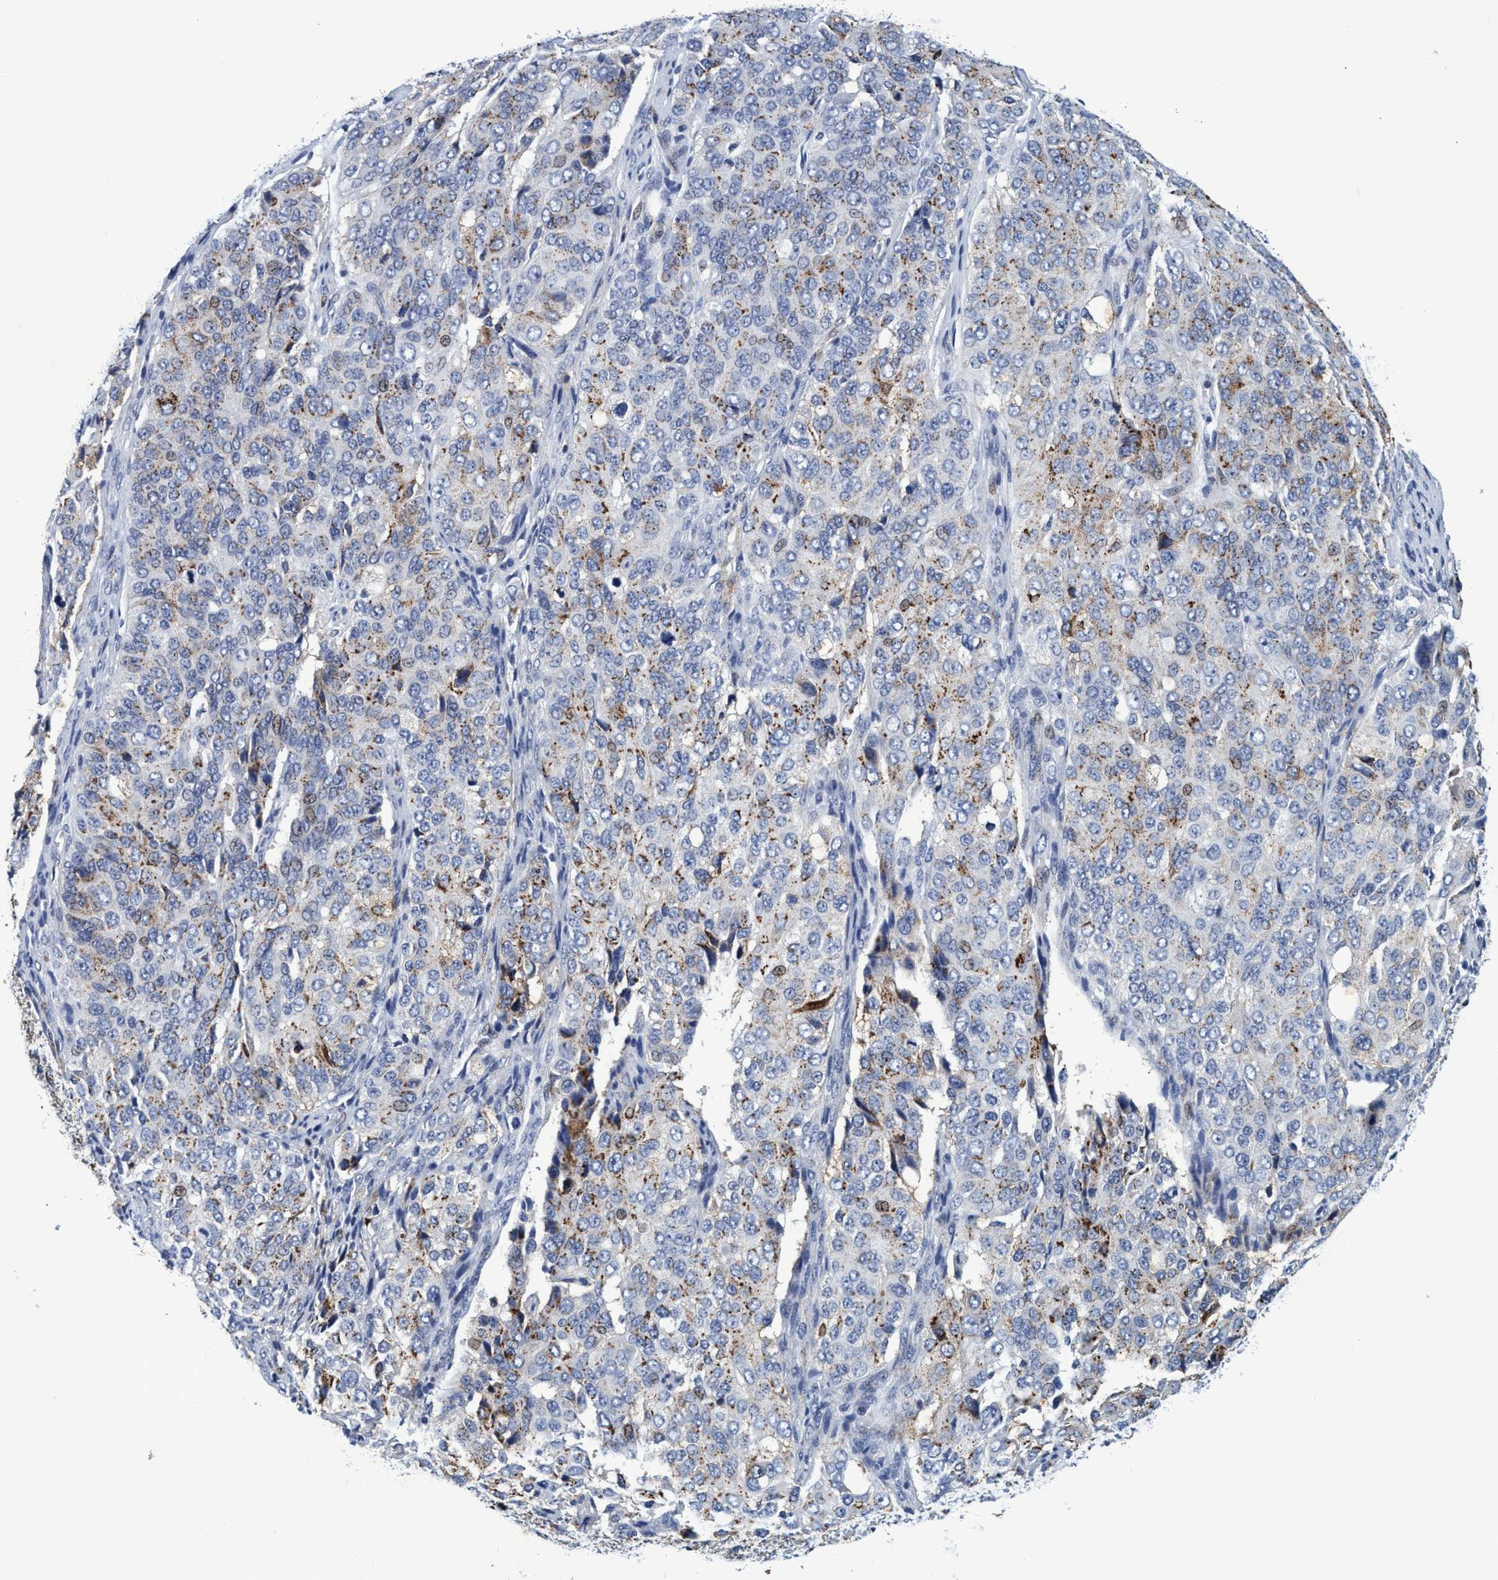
{"staining": {"intensity": "weak", "quantity": "25%-75%", "location": "cytoplasmic/membranous"}, "tissue": "ovarian cancer", "cell_type": "Tumor cells", "image_type": "cancer", "snomed": [{"axis": "morphology", "description": "Carcinoma, endometroid"}, {"axis": "topography", "description": "Ovary"}], "caption": "Human ovarian cancer (endometroid carcinoma) stained with a protein marker shows weak staining in tumor cells.", "gene": "GRB14", "patient": {"sex": "female", "age": 51}}